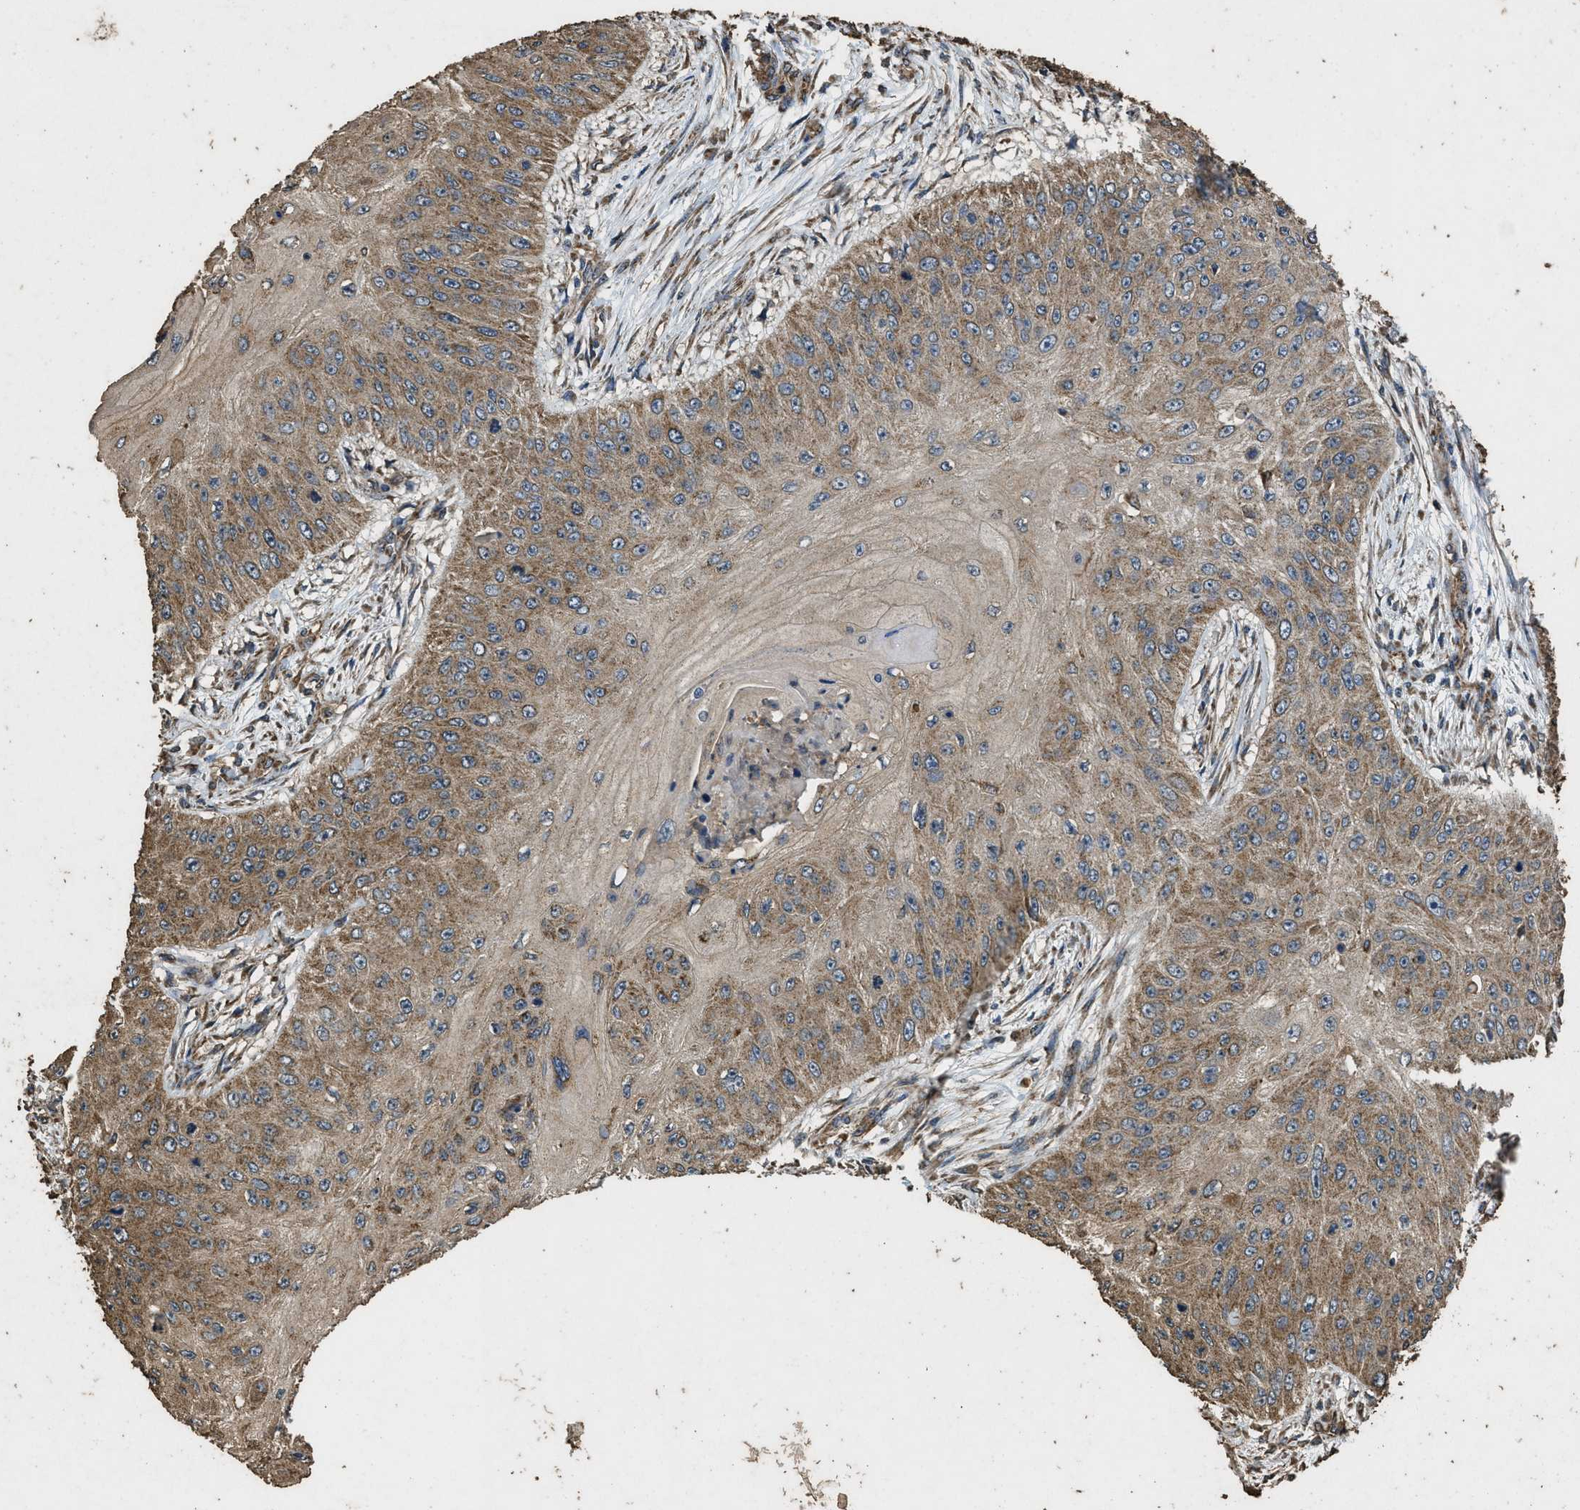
{"staining": {"intensity": "moderate", "quantity": ">75%", "location": "cytoplasmic/membranous"}, "tissue": "skin cancer", "cell_type": "Tumor cells", "image_type": "cancer", "snomed": [{"axis": "morphology", "description": "Squamous cell carcinoma, NOS"}, {"axis": "topography", "description": "Skin"}], "caption": "Skin squamous cell carcinoma stained with a brown dye reveals moderate cytoplasmic/membranous positive staining in approximately >75% of tumor cells.", "gene": "CYRIA", "patient": {"sex": "female", "age": 80}}